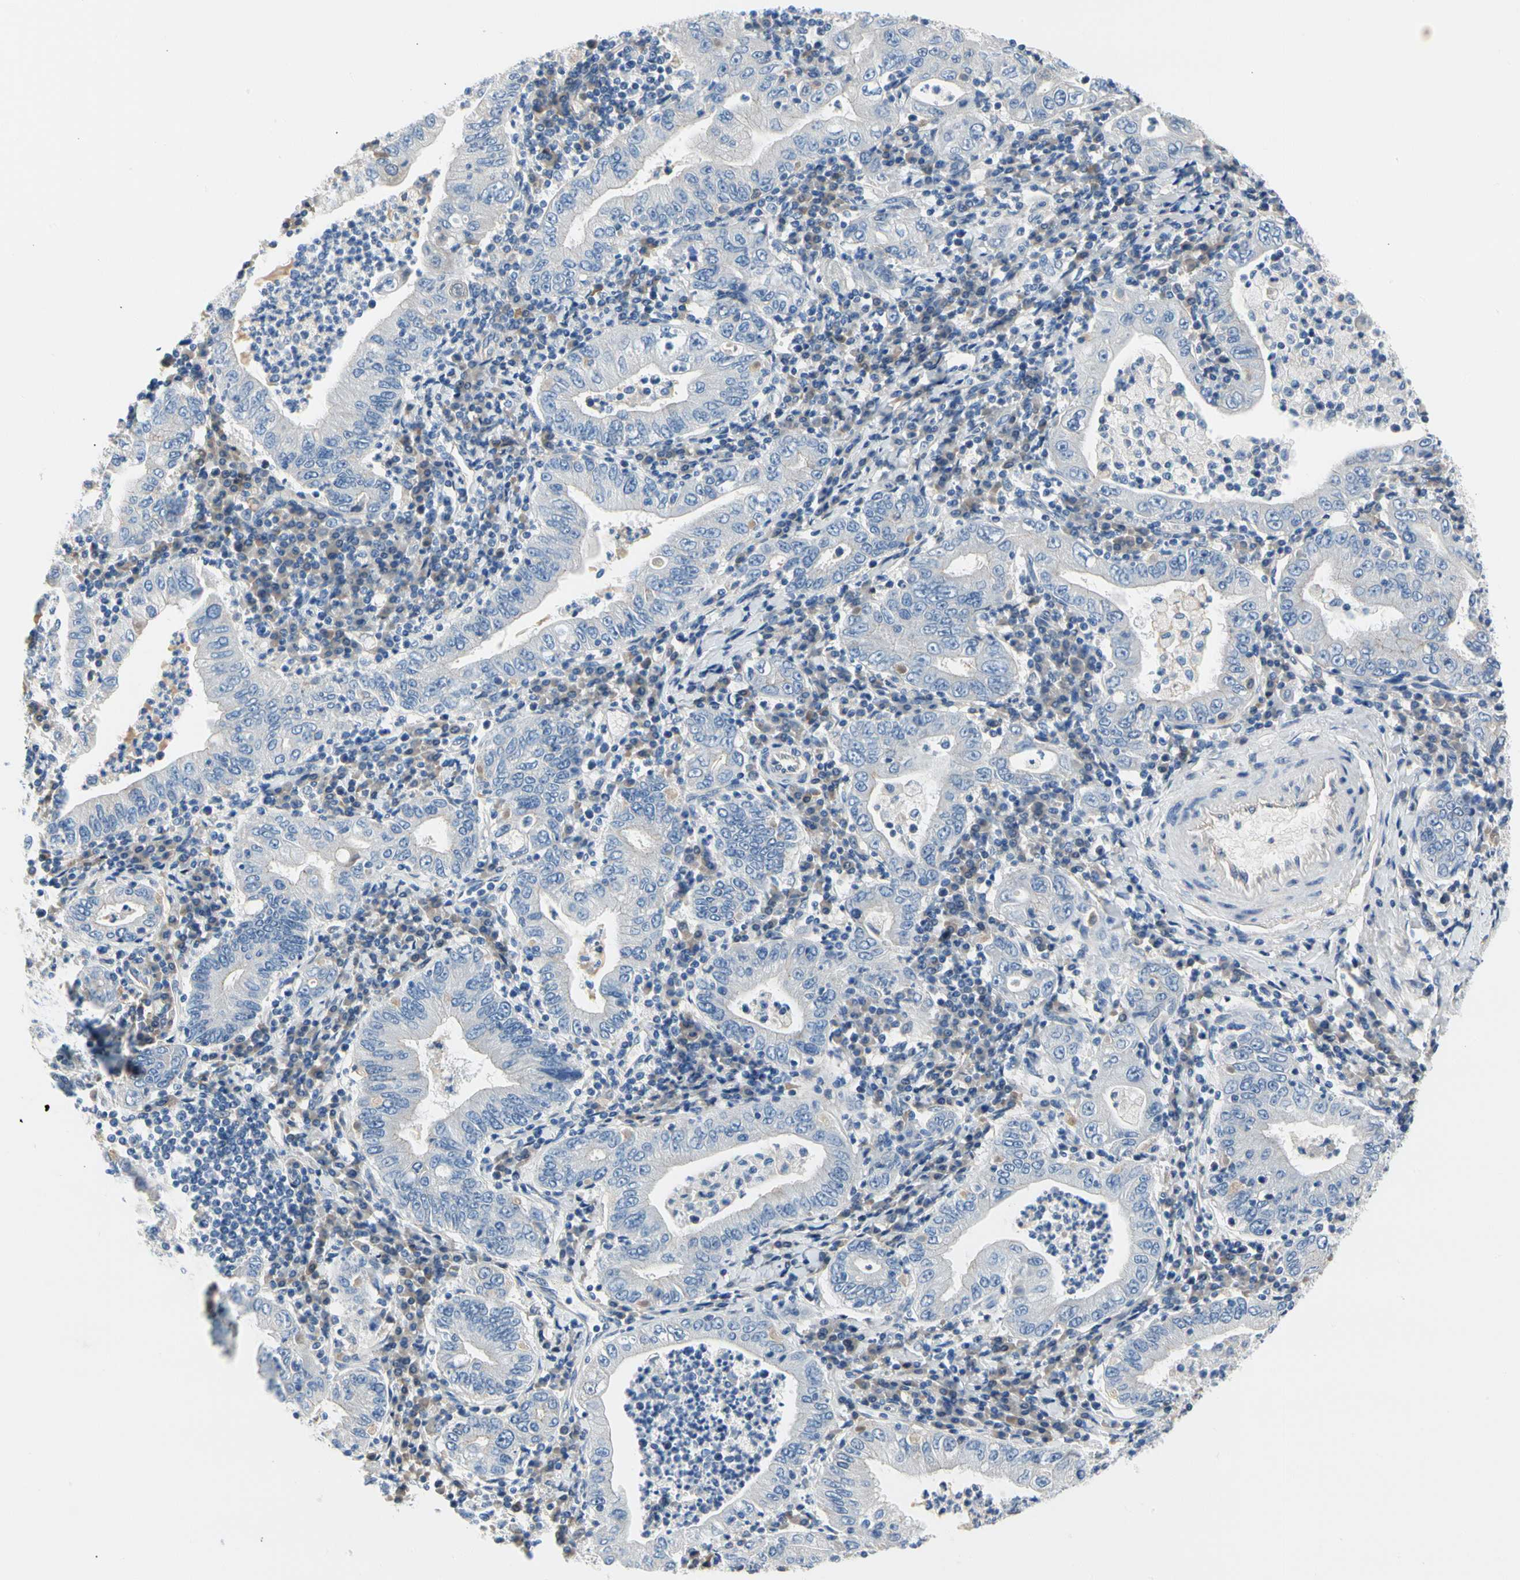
{"staining": {"intensity": "negative", "quantity": "none", "location": "none"}, "tissue": "stomach cancer", "cell_type": "Tumor cells", "image_type": "cancer", "snomed": [{"axis": "morphology", "description": "Normal tissue, NOS"}, {"axis": "morphology", "description": "Adenocarcinoma, NOS"}, {"axis": "topography", "description": "Esophagus"}, {"axis": "topography", "description": "Stomach, upper"}, {"axis": "topography", "description": "Peripheral nerve tissue"}], "caption": "DAB immunohistochemical staining of stomach cancer displays no significant positivity in tumor cells.", "gene": "CA14", "patient": {"sex": "male", "age": 62}}